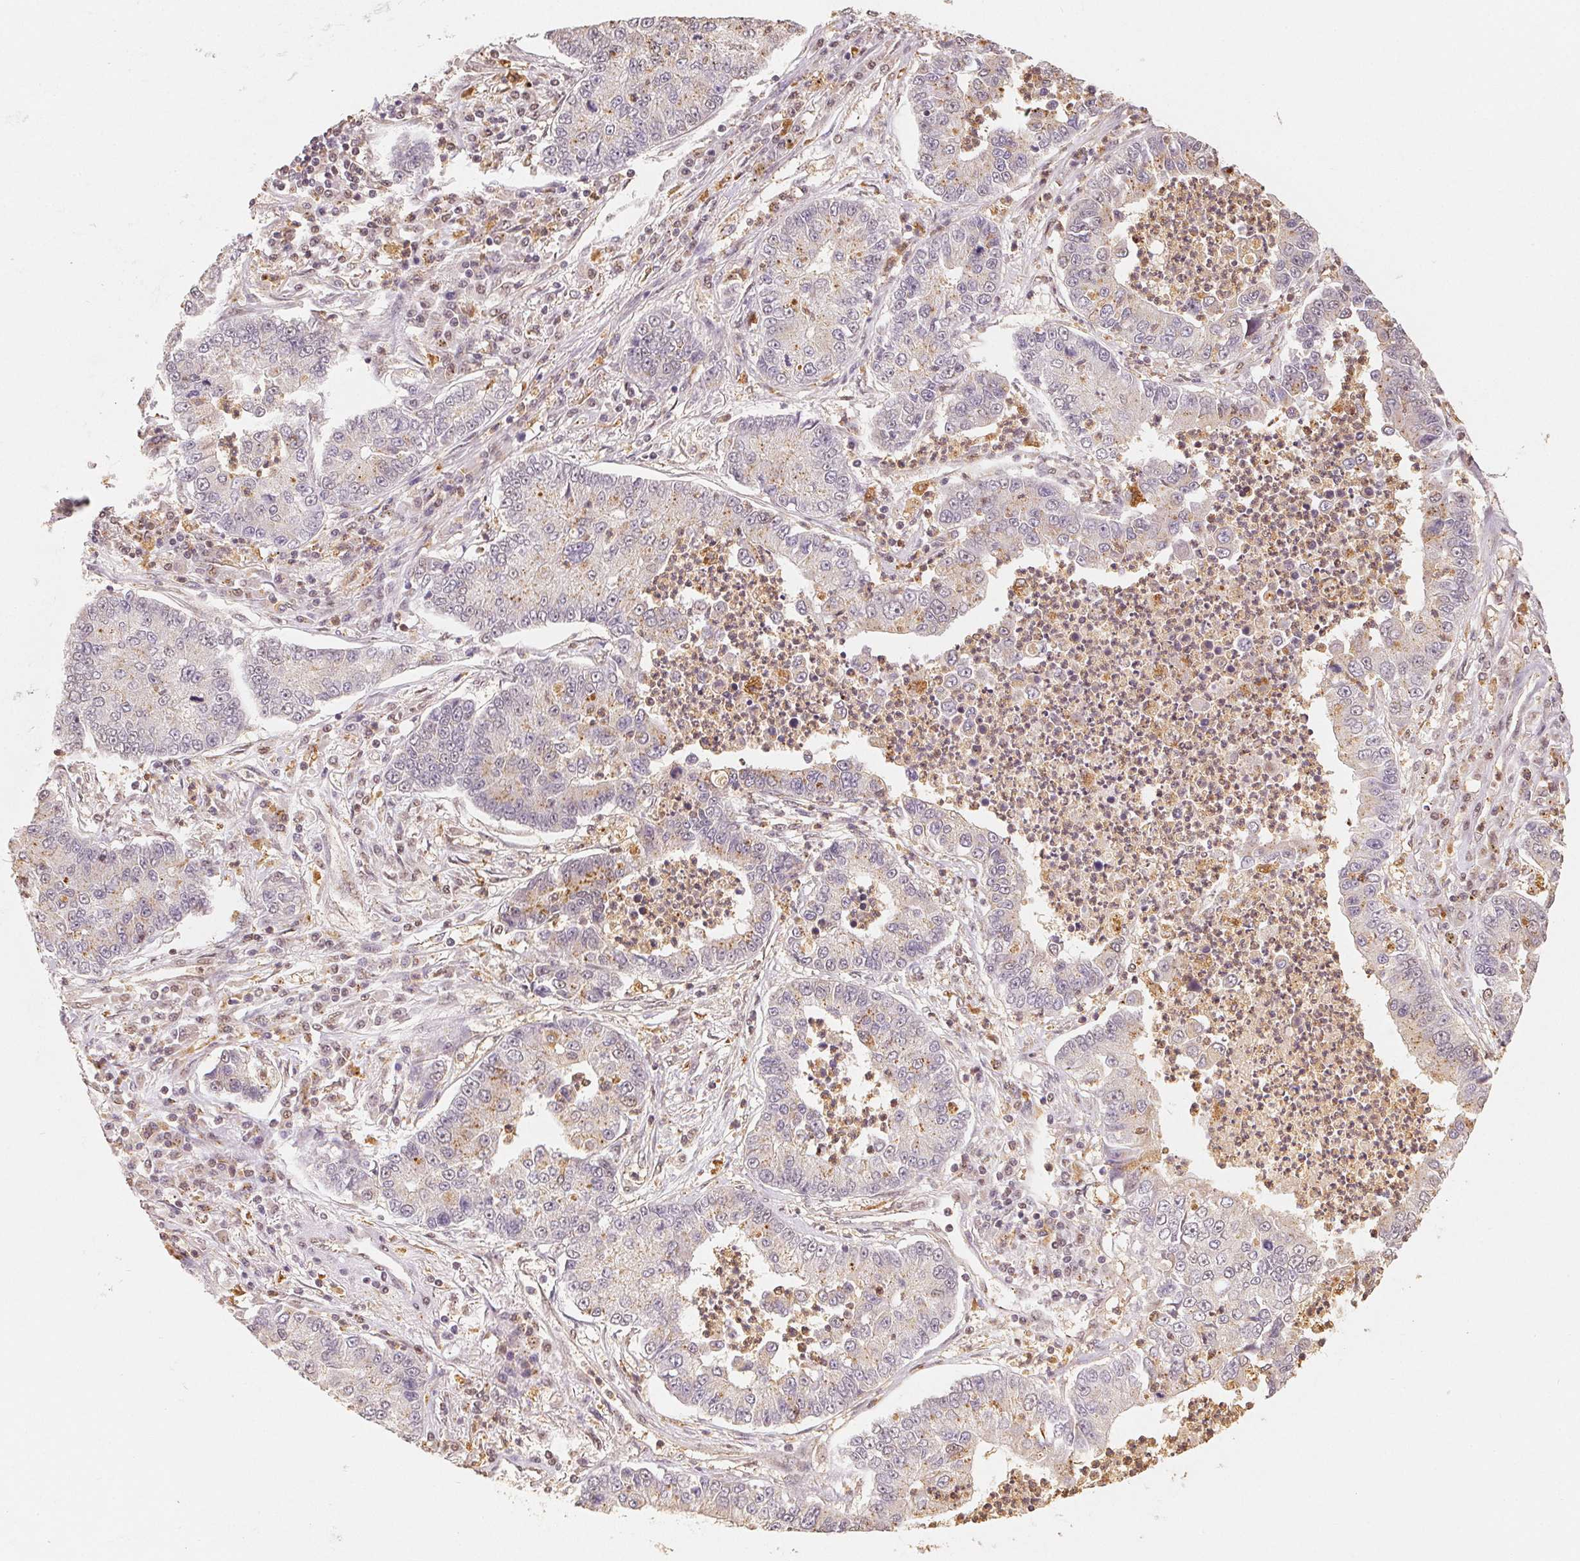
{"staining": {"intensity": "weak", "quantity": "<25%", "location": "cytoplasmic/membranous"}, "tissue": "lung cancer", "cell_type": "Tumor cells", "image_type": "cancer", "snomed": [{"axis": "morphology", "description": "Adenocarcinoma, NOS"}, {"axis": "topography", "description": "Lung"}], "caption": "DAB (3,3'-diaminobenzidine) immunohistochemical staining of adenocarcinoma (lung) displays no significant staining in tumor cells.", "gene": "GUSB", "patient": {"sex": "female", "age": 57}}